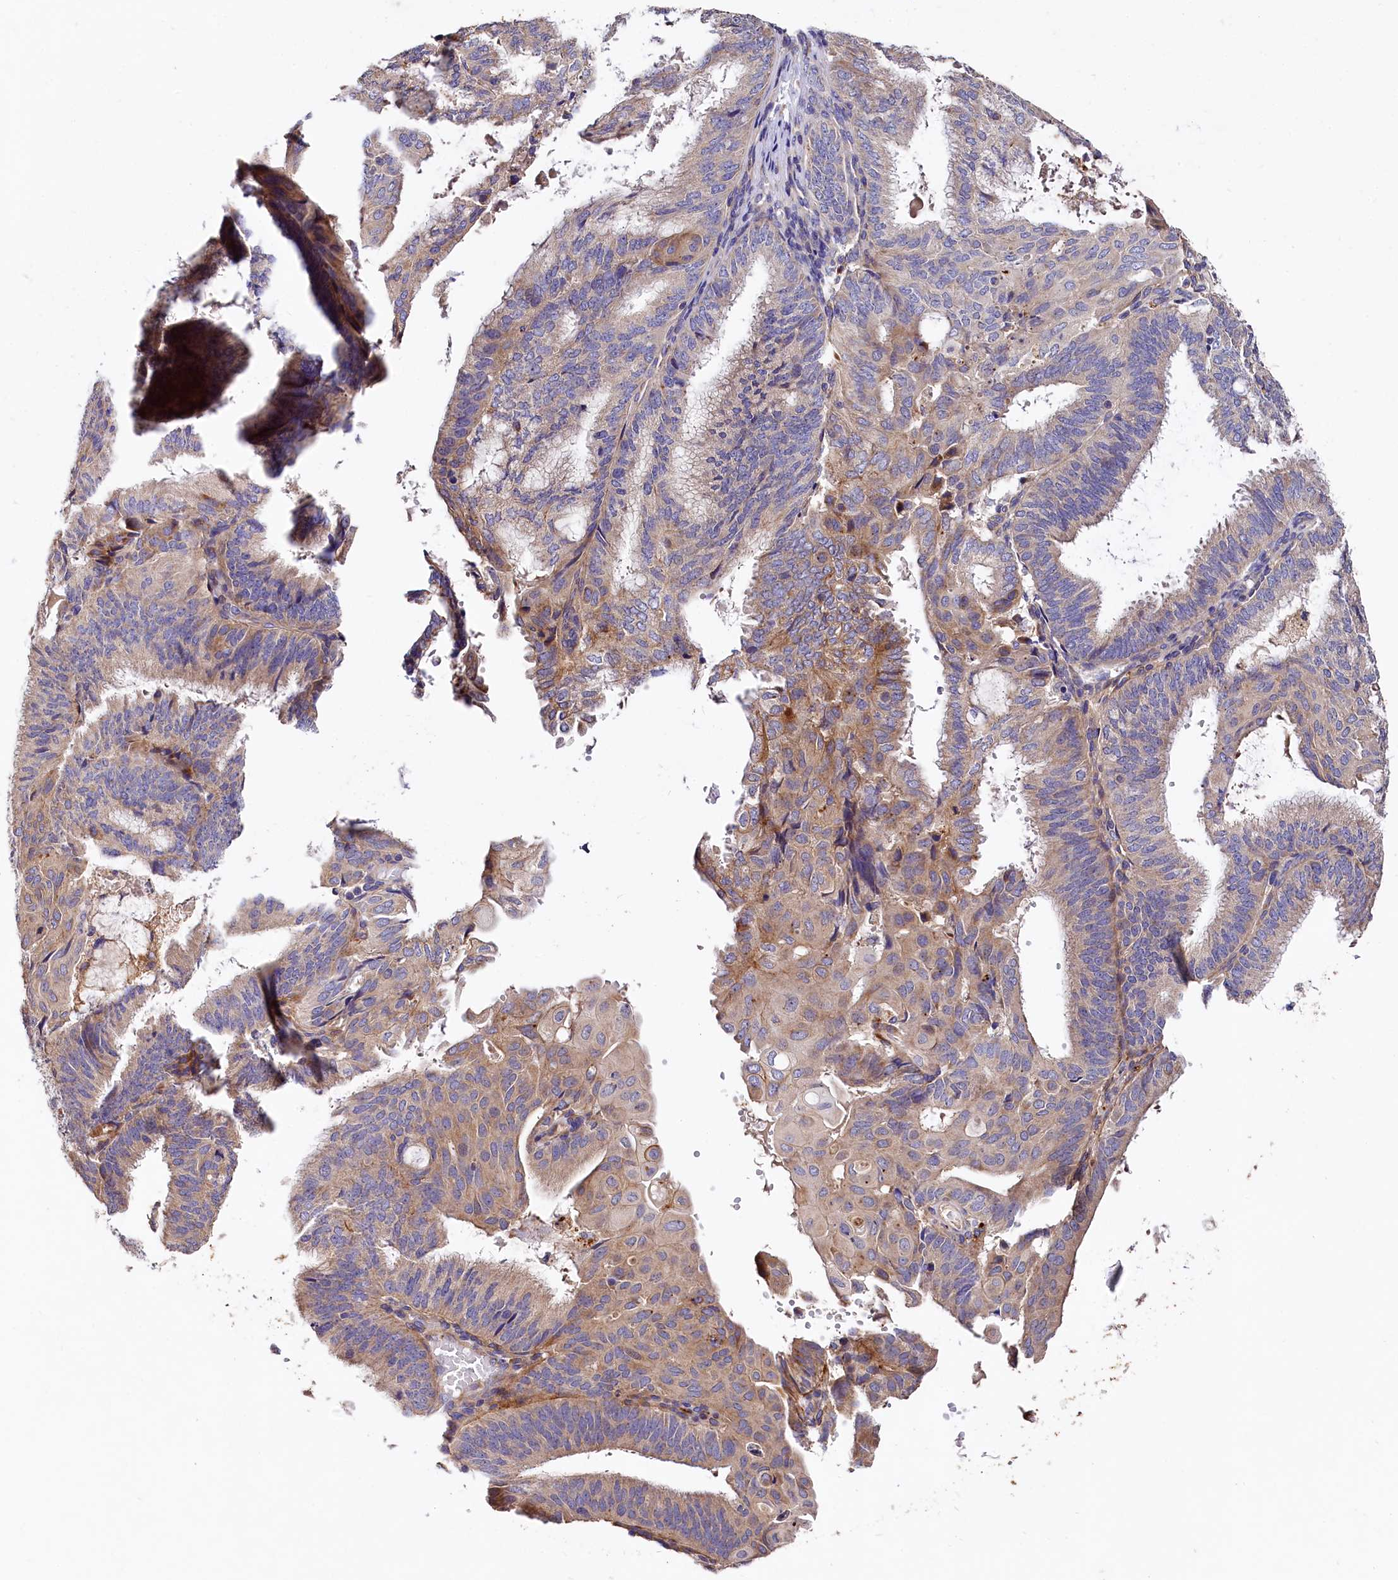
{"staining": {"intensity": "weak", "quantity": ">75%", "location": "cytoplasmic/membranous"}, "tissue": "endometrial cancer", "cell_type": "Tumor cells", "image_type": "cancer", "snomed": [{"axis": "morphology", "description": "Adenocarcinoma, NOS"}, {"axis": "topography", "description": "Endometrium"}], "caption": "The photomicrograph reveals staining of endometrial cancer, revealing weak cytoplasmic/membranous protein staining (brown color) within tumor cells.", "gene": "SPRYD3", "patient": {"sex": "female", "age": 49}}